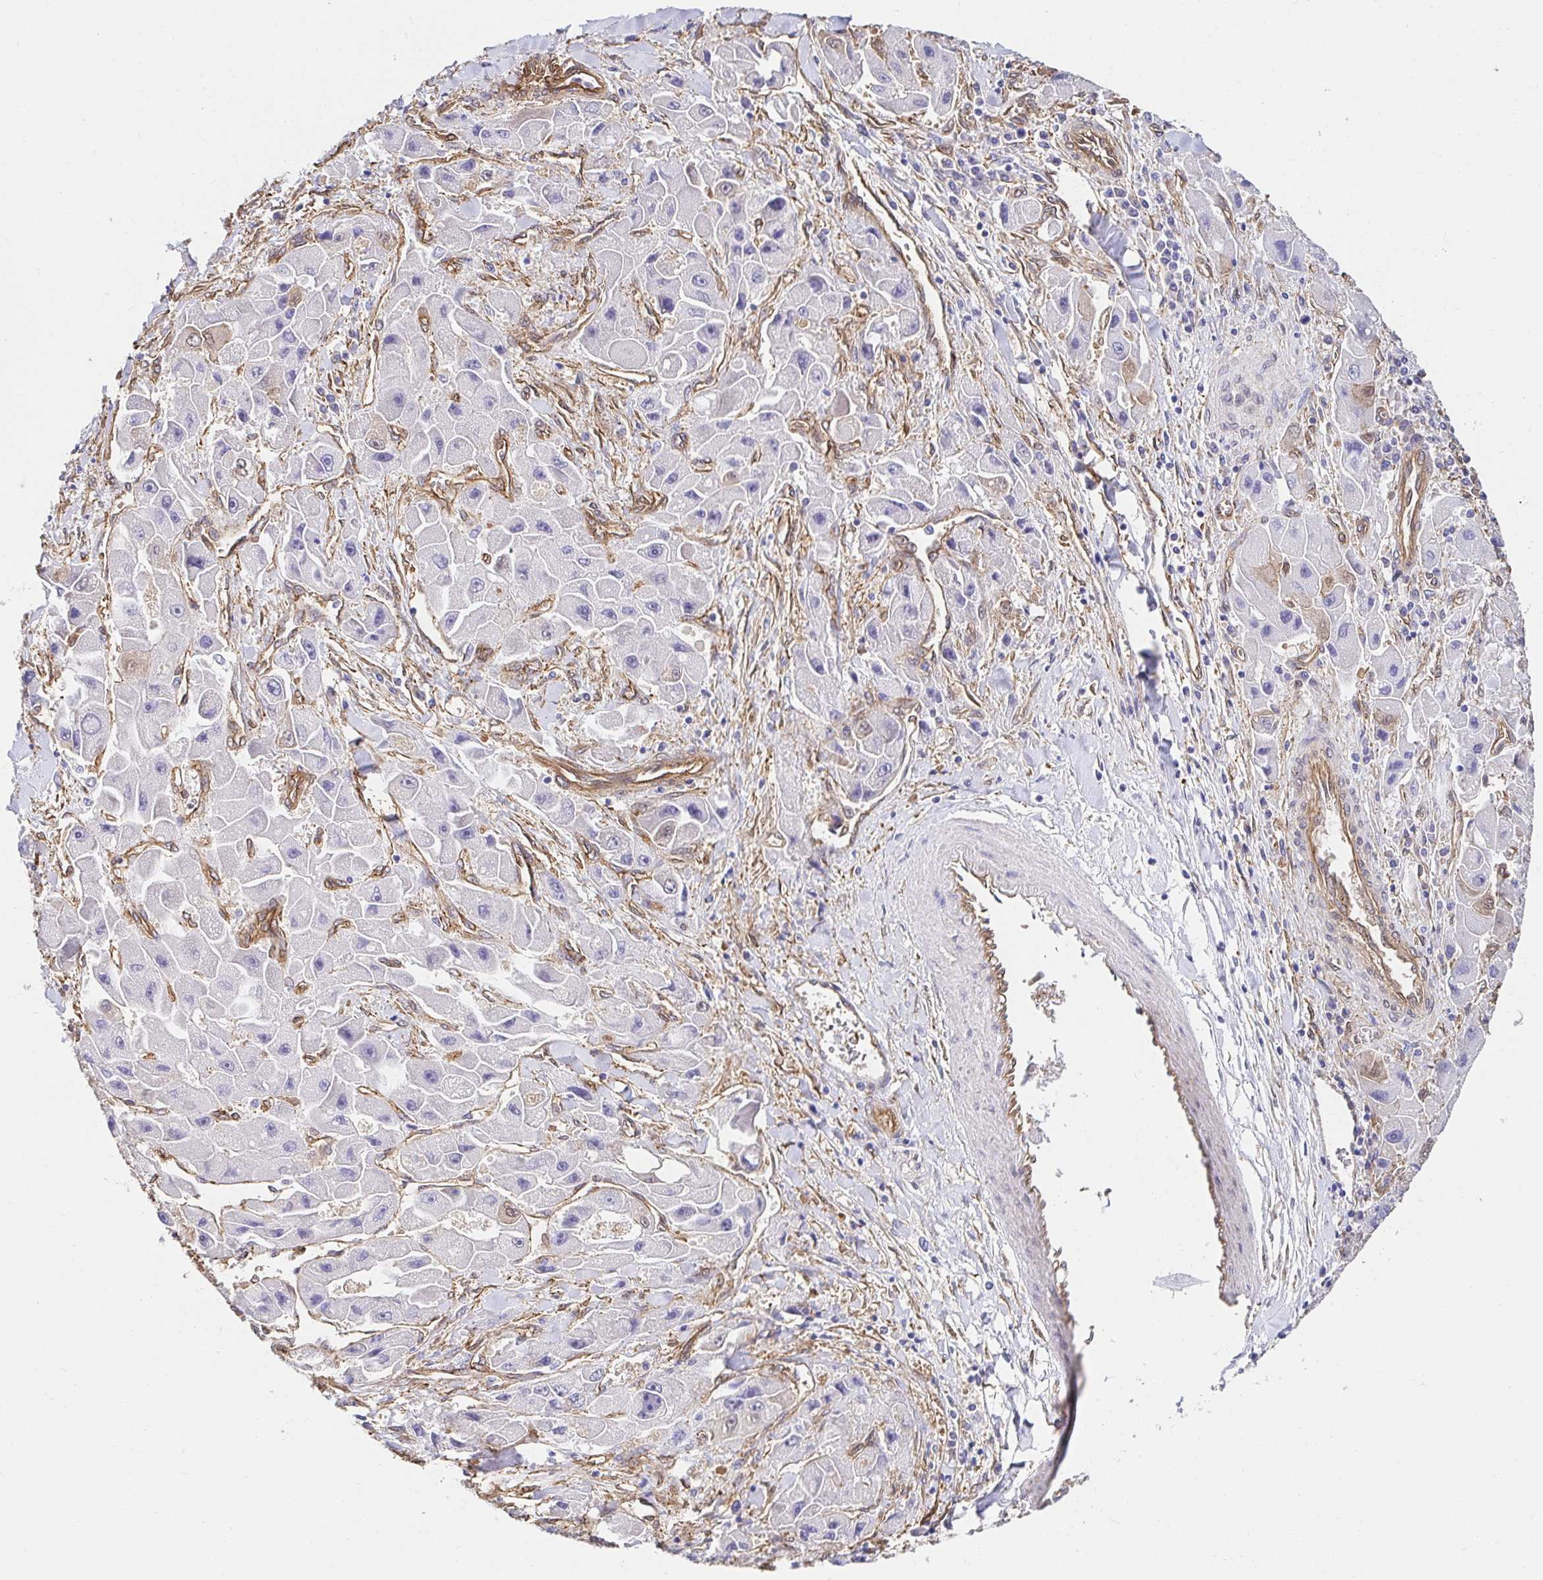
{"staining": {"intensity": "negative", "quantity": "none", "location": "none"}, "tissue": "liver cancer", "cell_type": "Tumor cells", "image_type": "cancer", "snomed": [{"axis": "morphology", "description": "Carcinoma, Hepatocellular, NOS"}, {"axis": "topography", "description": "Liver"}], "caption": "IHC image of neoplastic tissue: human hepatocellular carcinoma (liver) stained with DAB (3,3'-diaminobenzidine) displays no significant protein positivity in tumor cells.", "gene": "CTTN", "patient": {"sex": "male", "age": 24}}